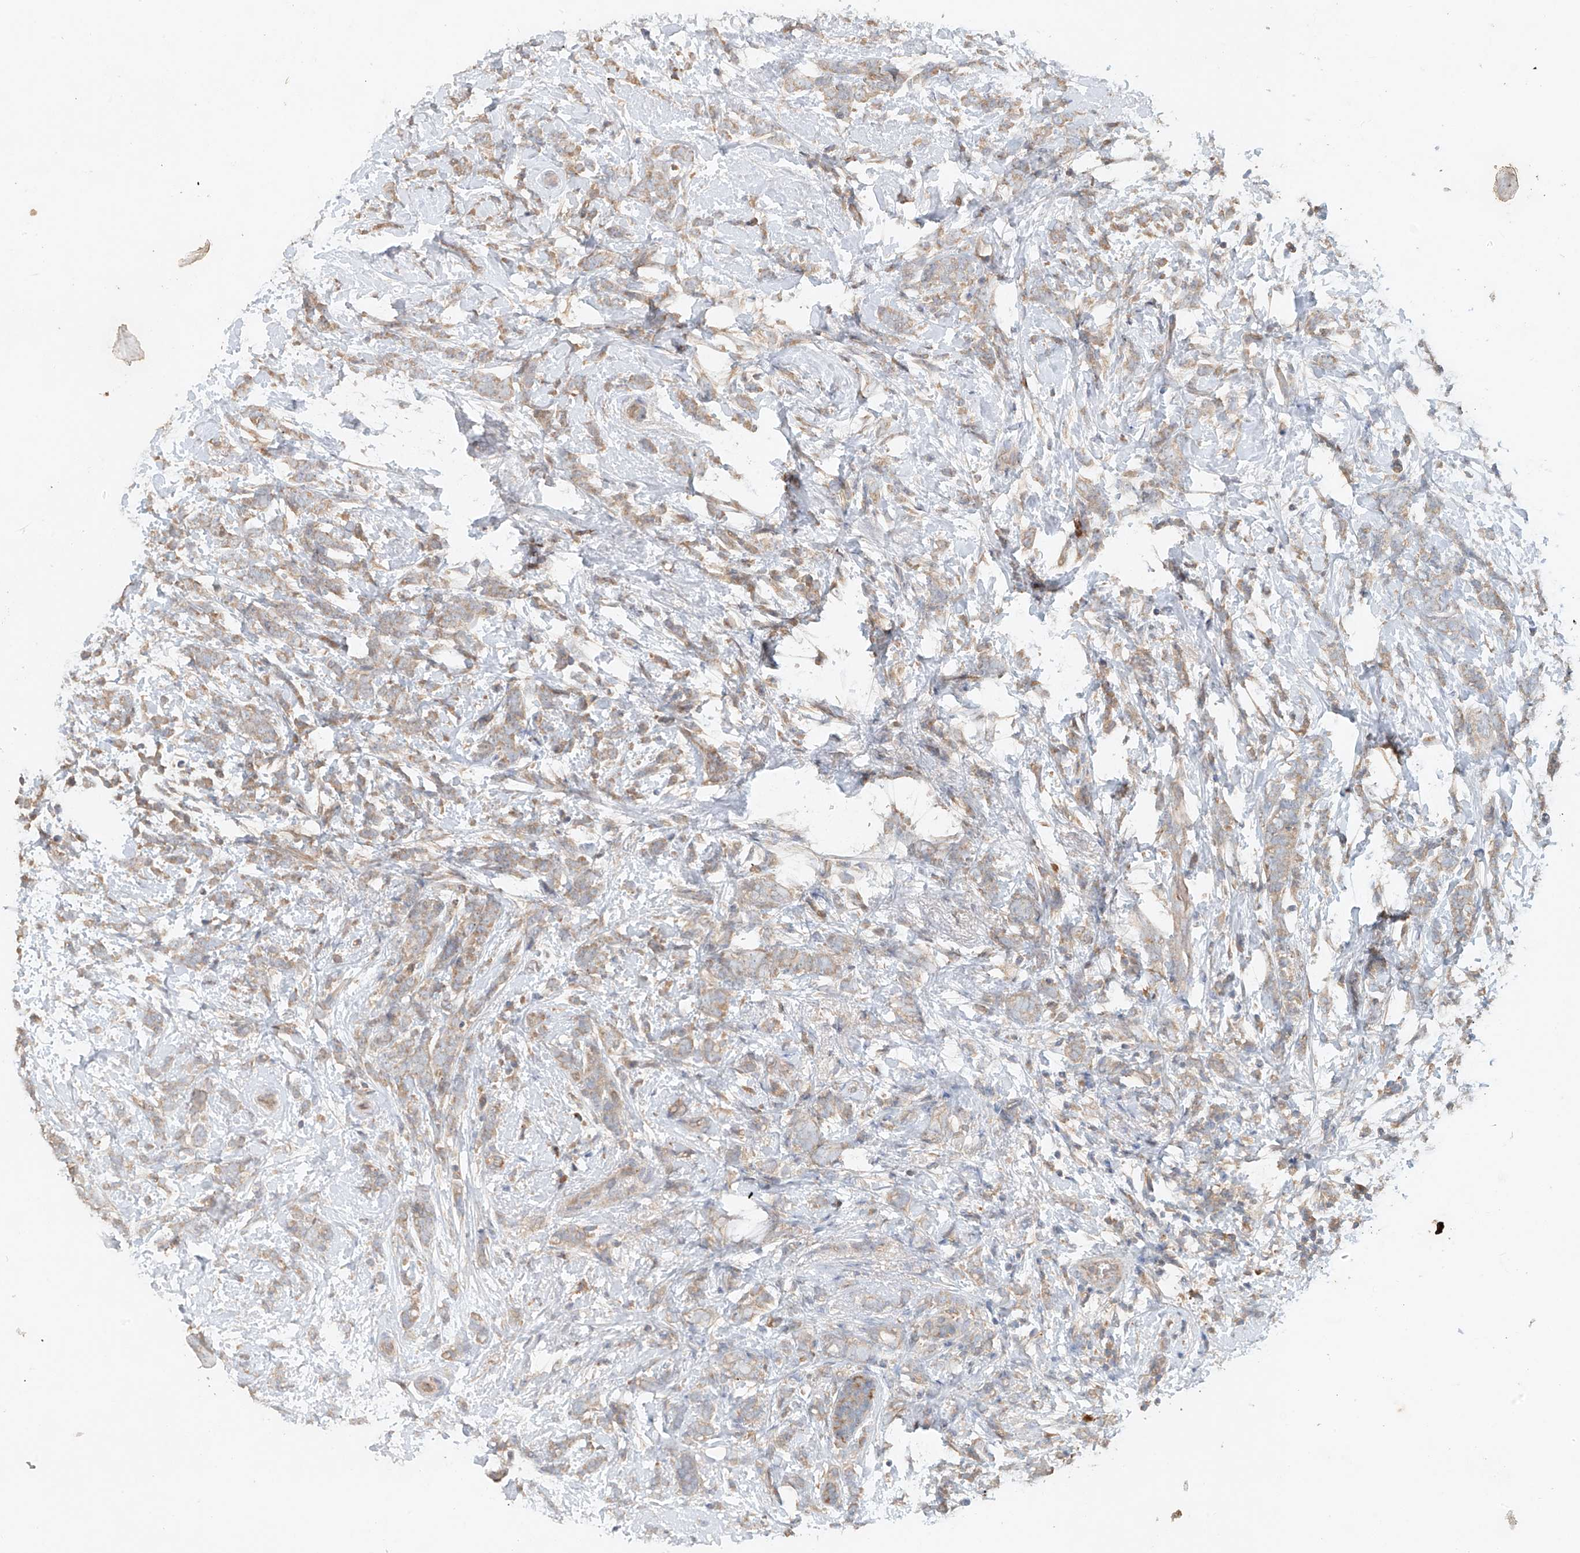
{"staining": {"intensity": "weak", "quantity": ">75%", "location": "cytoplasmic/membranous"}, "tissue": "breast cancer", "cell_type": "Tumor cells", "image_type": "cancer", "snomed": [{"axis": "morphology", "description": "Lobular carcinoma"}, {"axis": "topography", "description": "Breast"}], "caption": "This image exhibits immunohistochemistry staining of breast cancer (lobular carcinoma), with low weak cytoplasmic/membranous positivity in about >75% of tumor cells.", "gene": "GNB1L", "patient": {"sex": "female", "age": 58}}